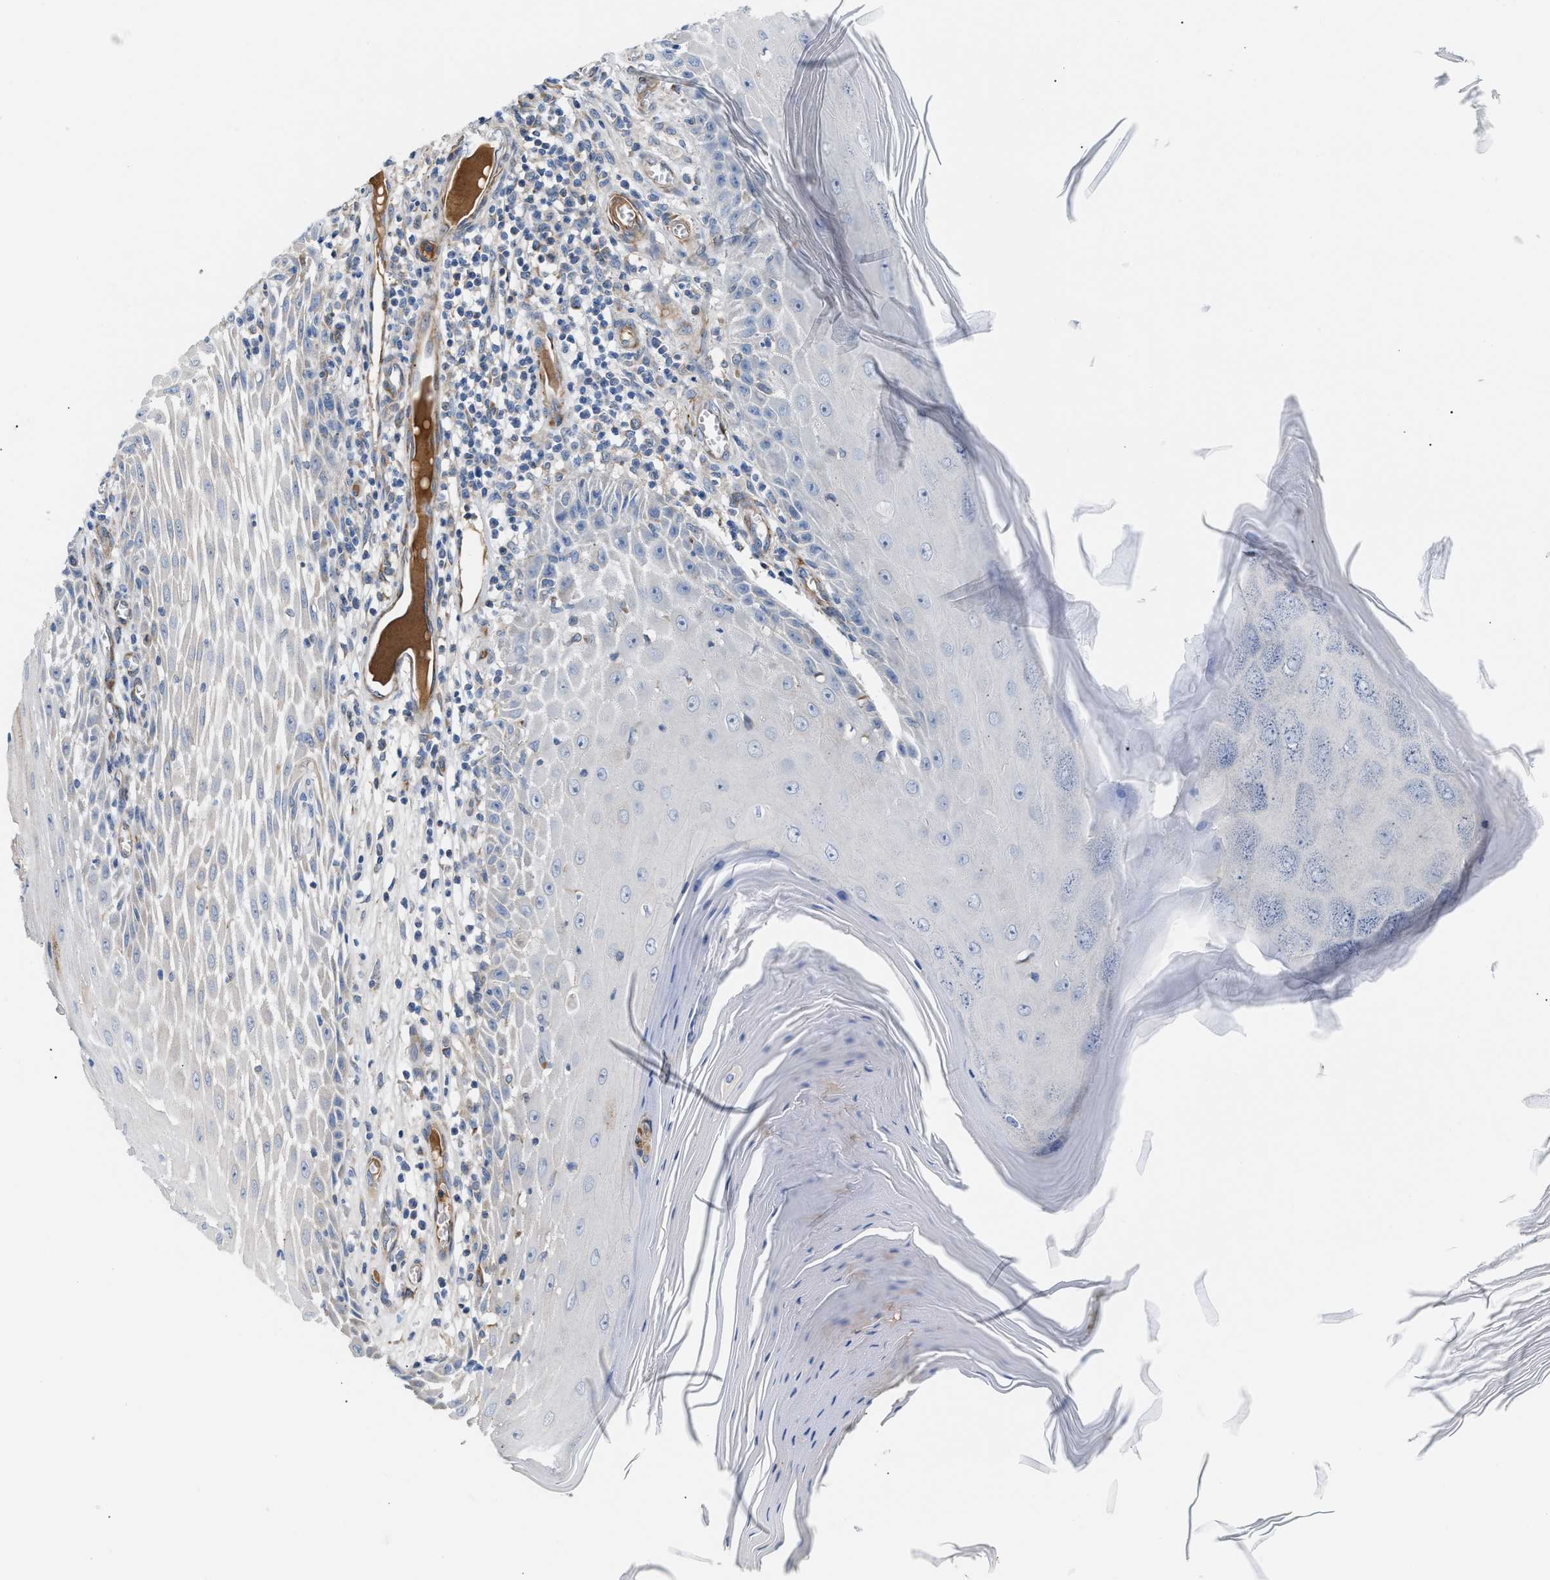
{"staining": {"intensity": "negative", "quantity": "none", "location": "none"}, "tissue": "skin cancer", "cell_type": "Tumor cells", "image_type": "cancer", "snomed": [{"axis": "morphology", "description": "Squamous cell carcinoma, NOS"}, {"axis": "topography", "description": "Skin"}], "caption": "Human skin squamous cell carcinoma stained for a protein using immunohistochemistry reveals no positivity in tumor cells.", "gene": "TFPI", "patient": {"sex": "female", "age": 73}}